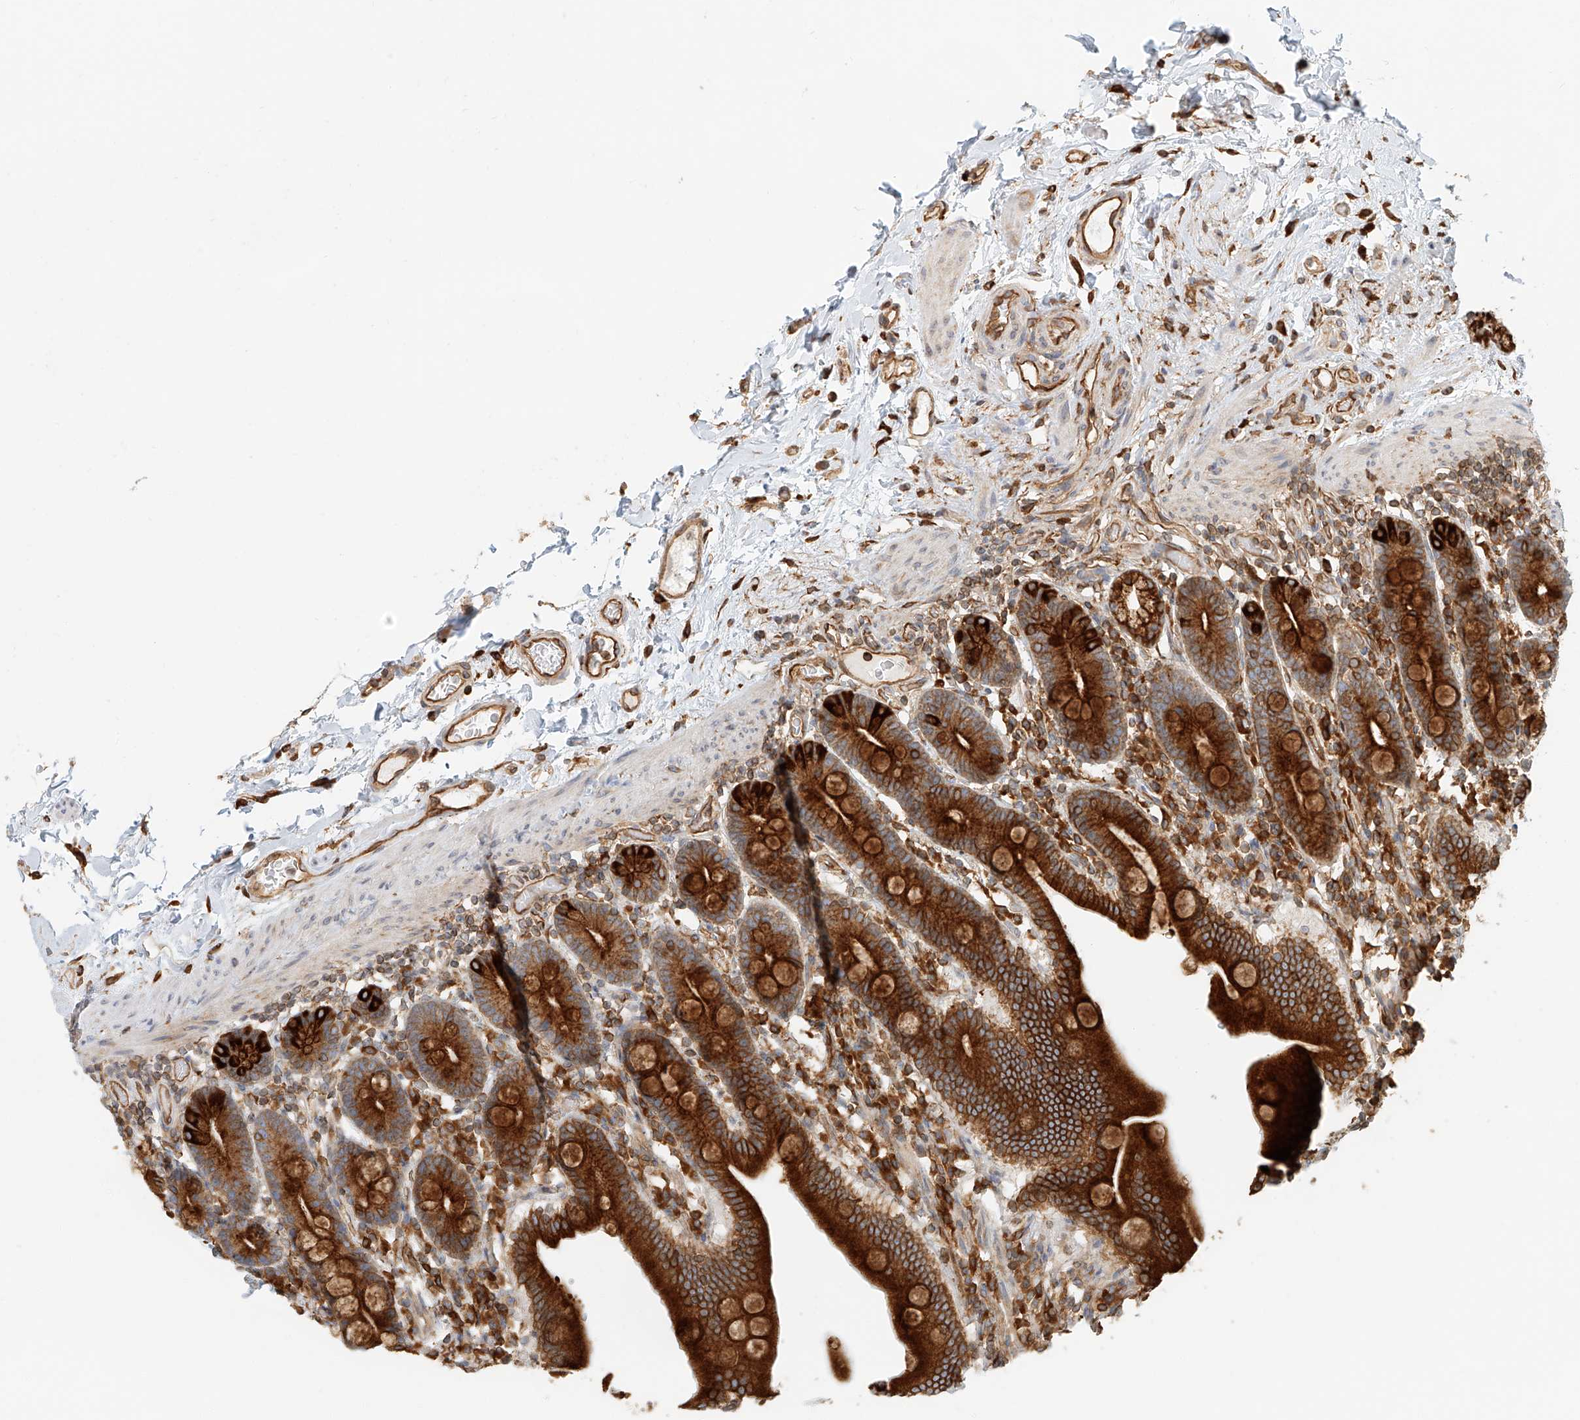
{"staining": {"intensity": "strong", "quantity": ">75%", "location": "cytoplasmic/membranous"}, "tissue": "duodenum", "cell_type": "Glandular cells", "image_type": "normal", "snomed": [{"axis": "morphology", "description": "Normal tissue, NOS"}, {"axis": "topography", "description": "Duodenum"}], "caption": "DAB immunohistochemical staining of unremarkable human duodenum displays strong cytoplasmic/membranous protein expression in about >75% of glandular cells.", "gene": "DHRS7", "patient": {"sex": "male", "age": 55}}